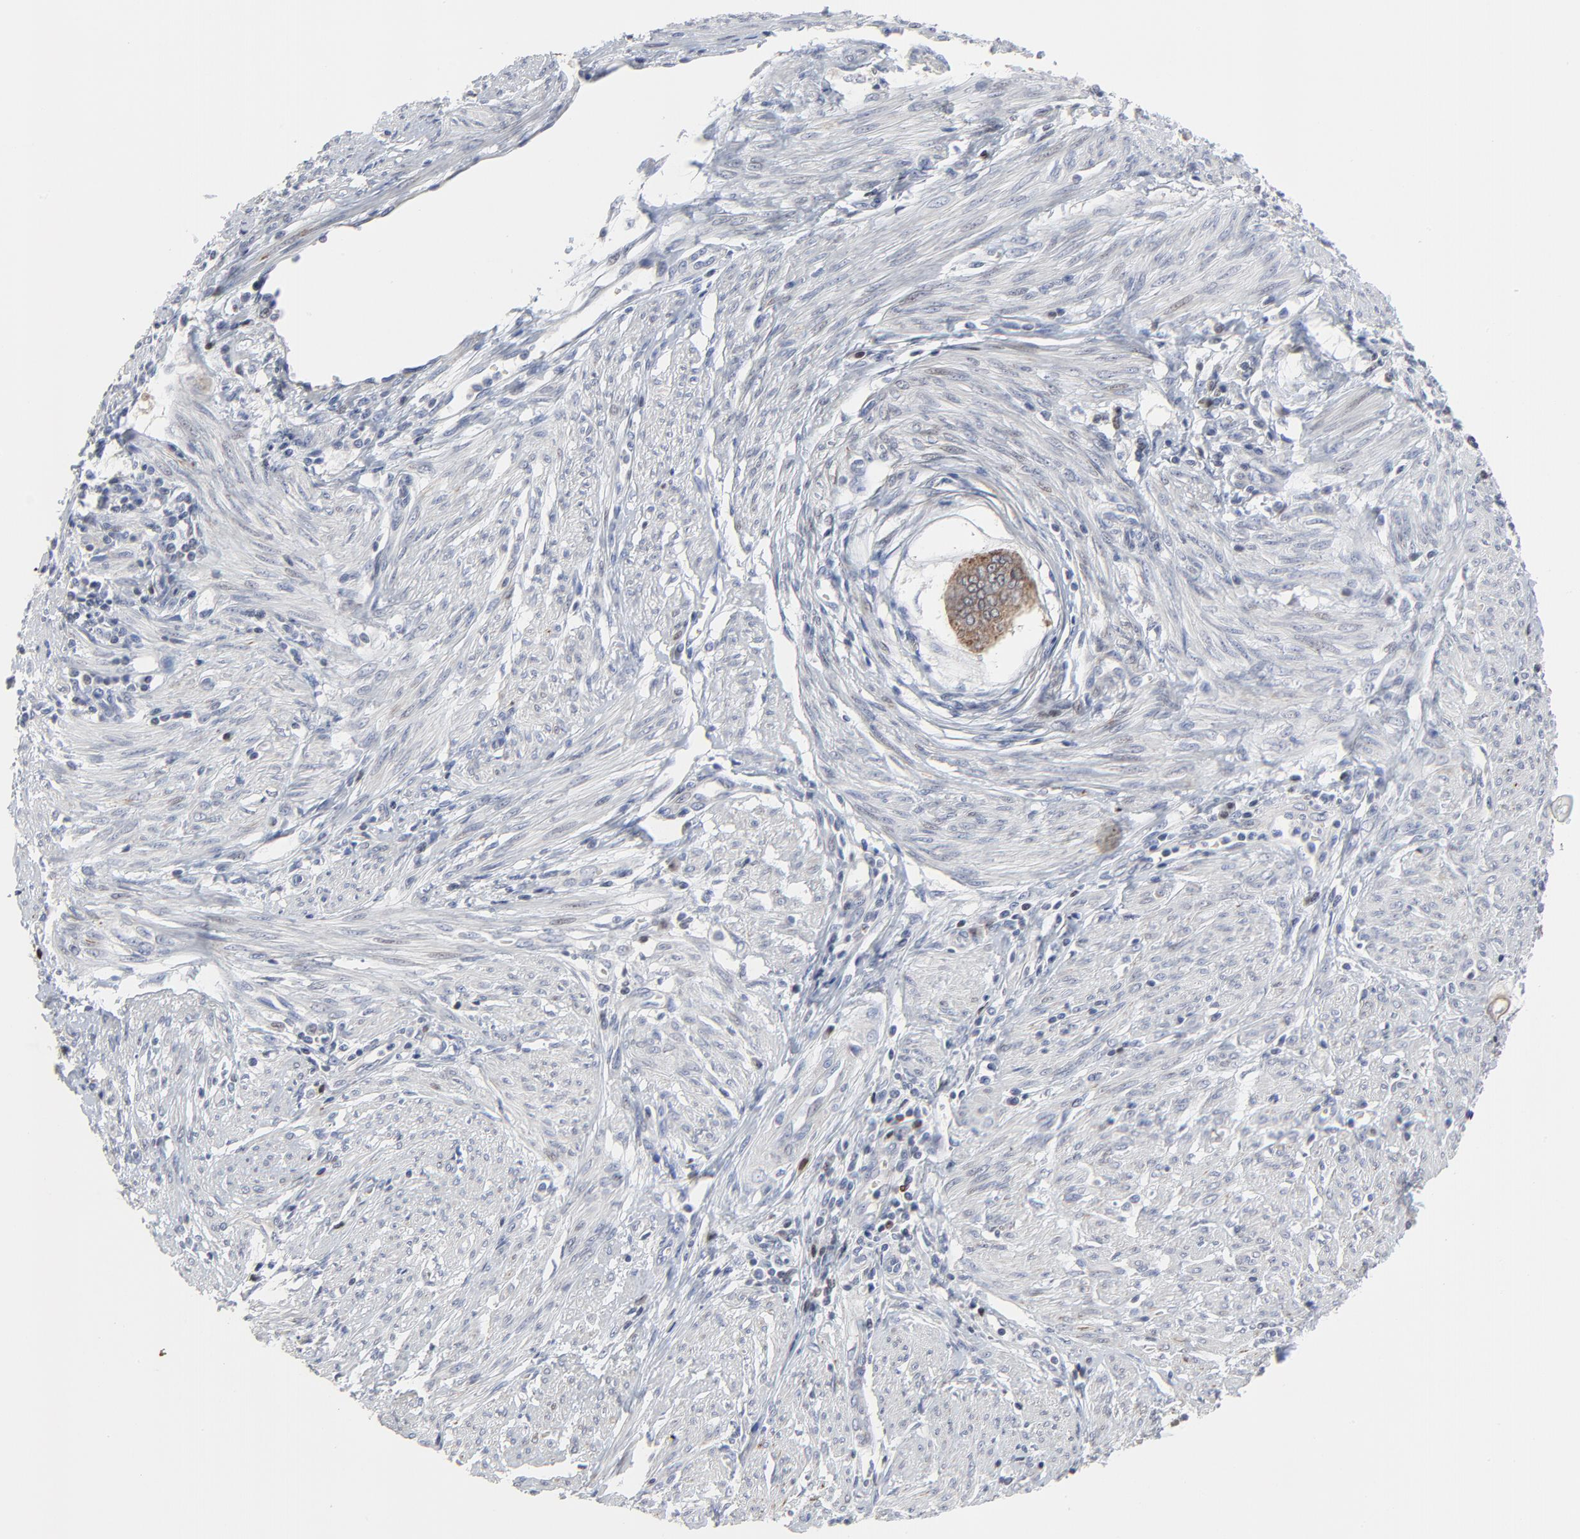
{"staining": {"intensity": "moderate", "quantity": ">75%", "location": "cytoplasmic/membranous"}, "tissue": "endometrial cancer", "cell_type": "Tumor cells", "image_type": "cancer", "snomed": [{"axis": "morphology", "description": "Adenocarcinoma, NOS"}, {"axis": "topography", "description": "Endometrium"}], "caption": "Immunohistochemistry image of neoplastic tissue: human endometrial adenocarcinoma stained using immunohistochemistry (IHC) exhibits medium levels of moderate protein expression localized specifically in the cytoplasmic/membranous of tumor cells, appearing as a cytoplasmic/membranous brown color.", "gene": "LNX1", "patient": {"sex": "female", "age": 75}}